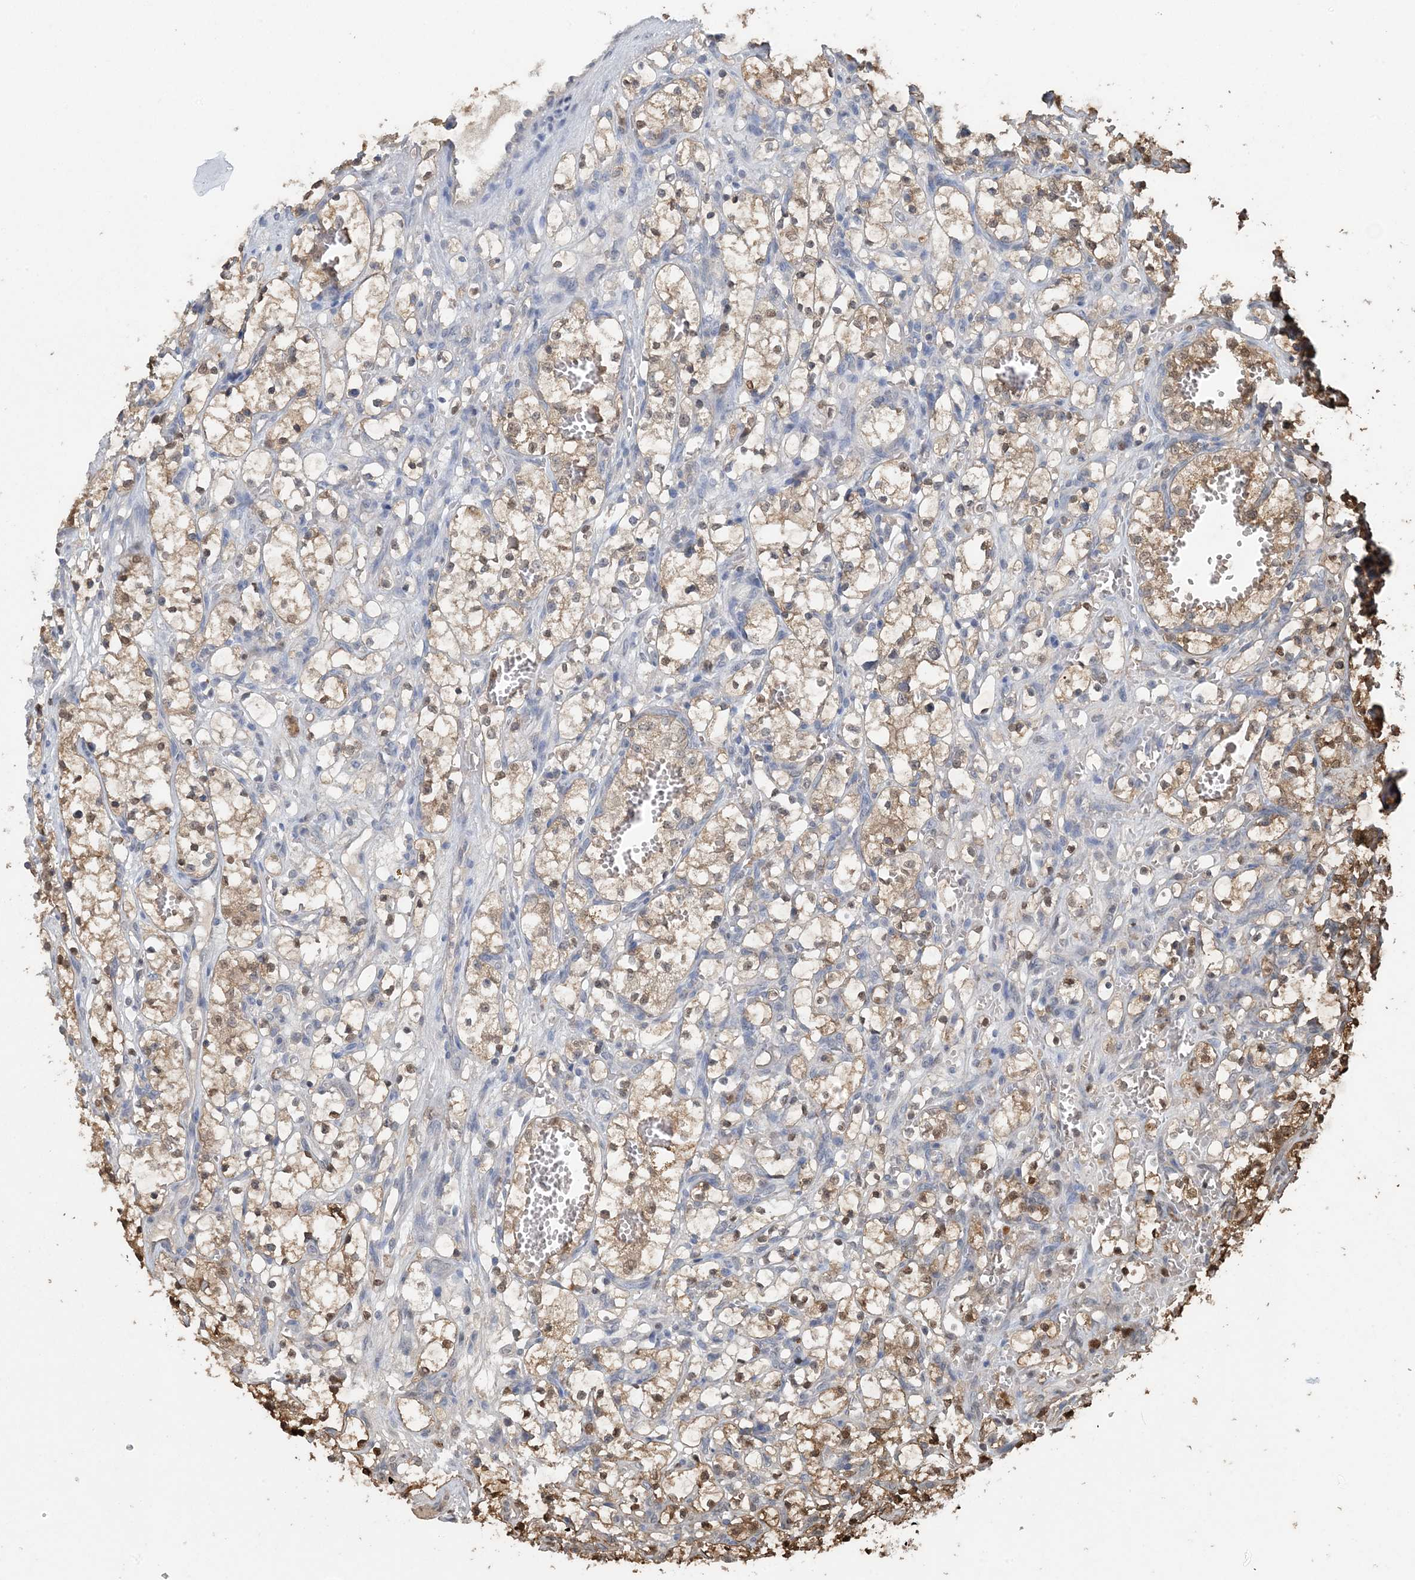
{"staining": {"intensity": "moderate", "quantity": ">75%", "location": "cytoplasmic/membranous,nuclear"}, "tissue": "renal cancer", "cell_type": "Tumor cells", "image_type": "cancer", "snomed": [{"axis": "morphology", "description": "Adenocarcinoma, NOS"}, {"axis": "topography", "description": "Kidney"}], "caption": "The micrograph exhibits immunohistochemical staining of renal cancer. There is moderate cytoplasmic/membranous and nuclear staining is present in about >75% of tumor cells.", "gene": "HIKESHI", "patient": {"sex": "female", "age": 69}}